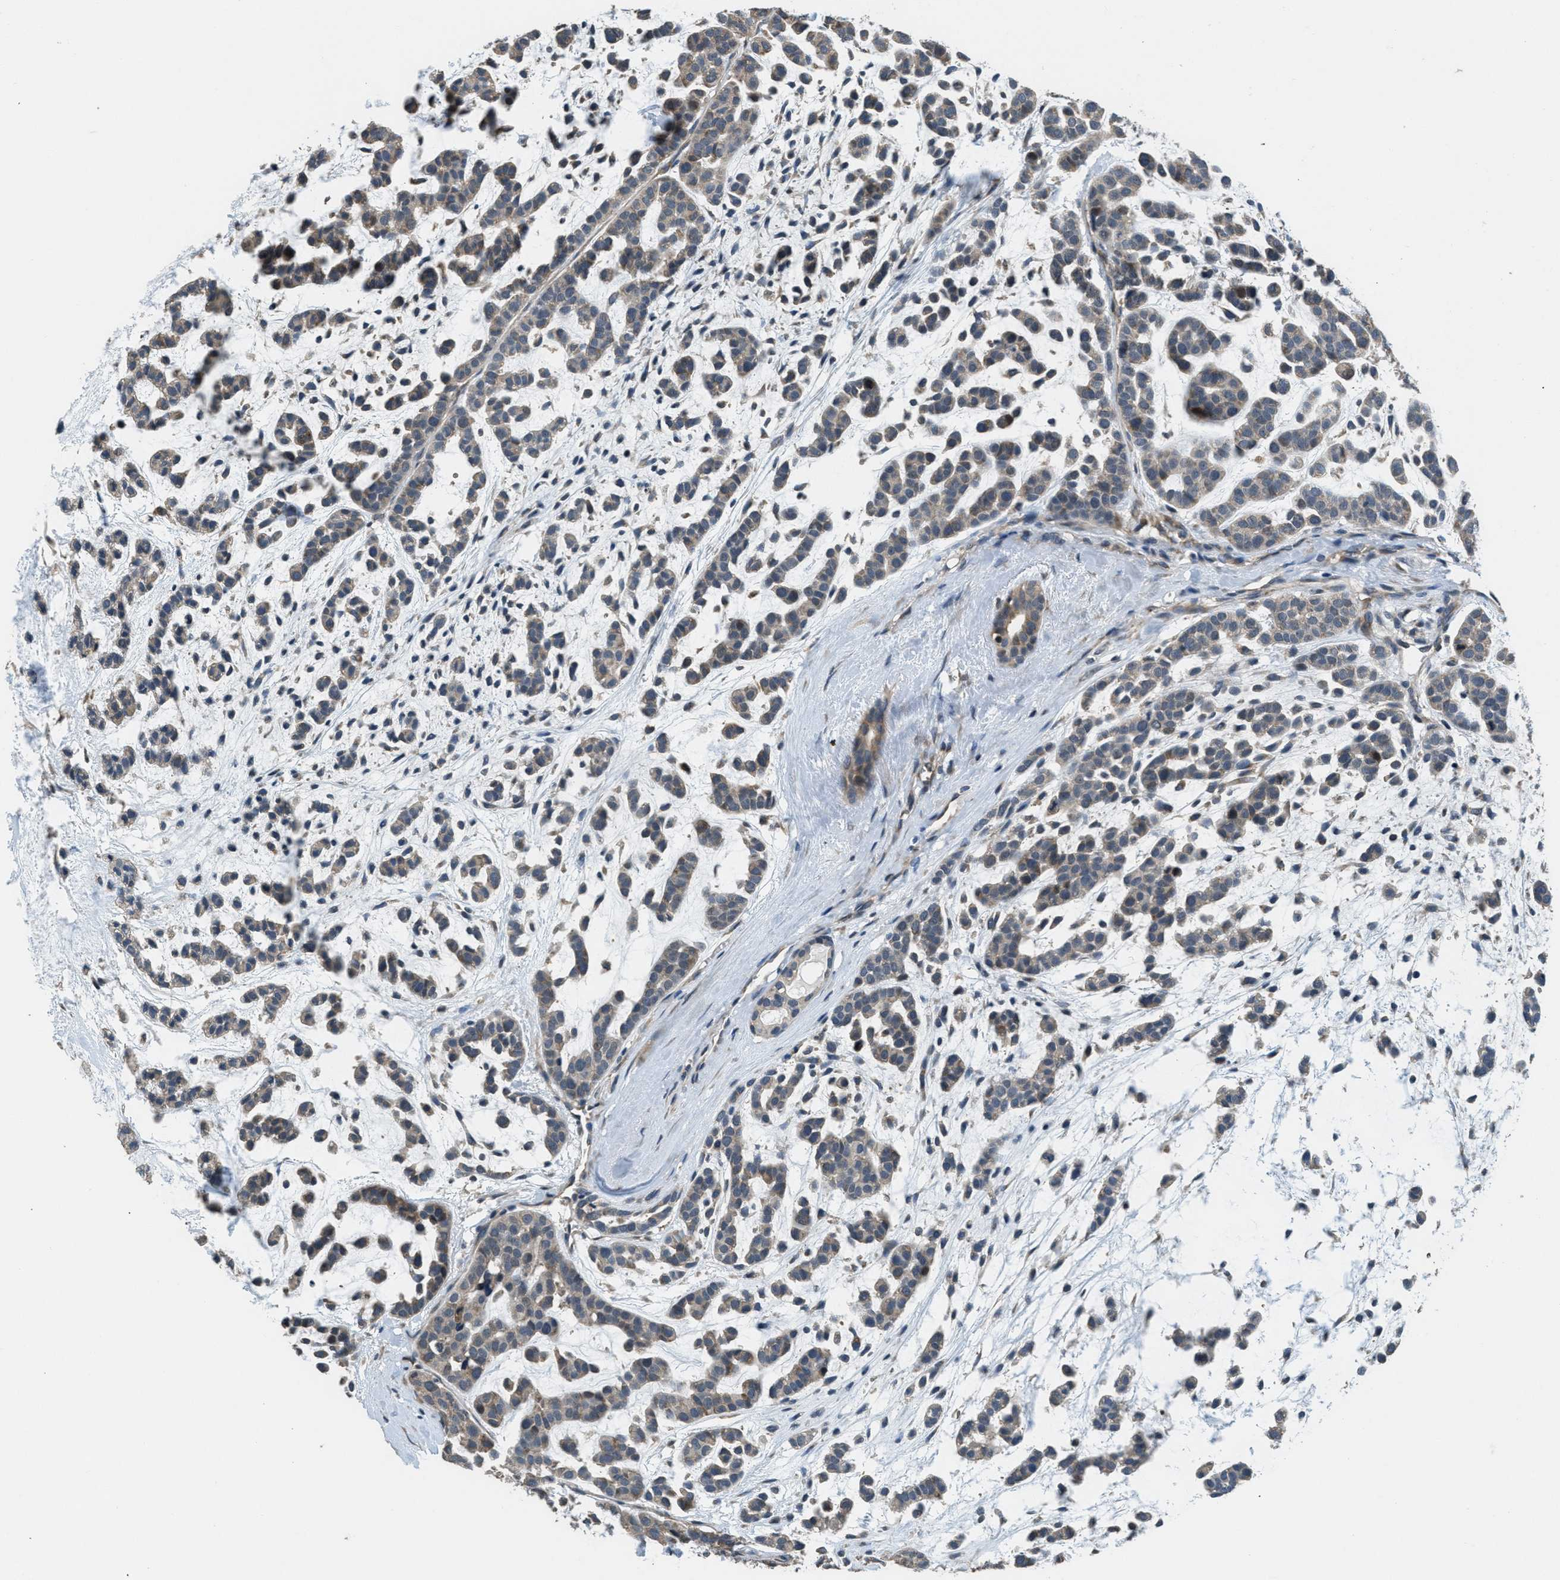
{"staining": {"intensity": "weak", "quantity": ">75%", "location": "cytoplasmic/membranous,nuclear"}, "tissue": "head and neck cancer", "cell_type": "Tumor cells", "image_type": "cancer", "snomed": [{"axis": "morphology", "description": "Adenocarcinoma, NOS"}, {"axis": "morphology", "description": "Adenoma, NOS"}, {"axis": "topography", "description": "Head-Neck"}], "caption": "This photomicrograph exhibits IHC staining of head and neck cancer, with low weak cytoplasmic/membranous and nuclear staining in approximately >75% of tumor cells.", "gene": "NAT1", "patient": {"sex": "female", "age": 55}}